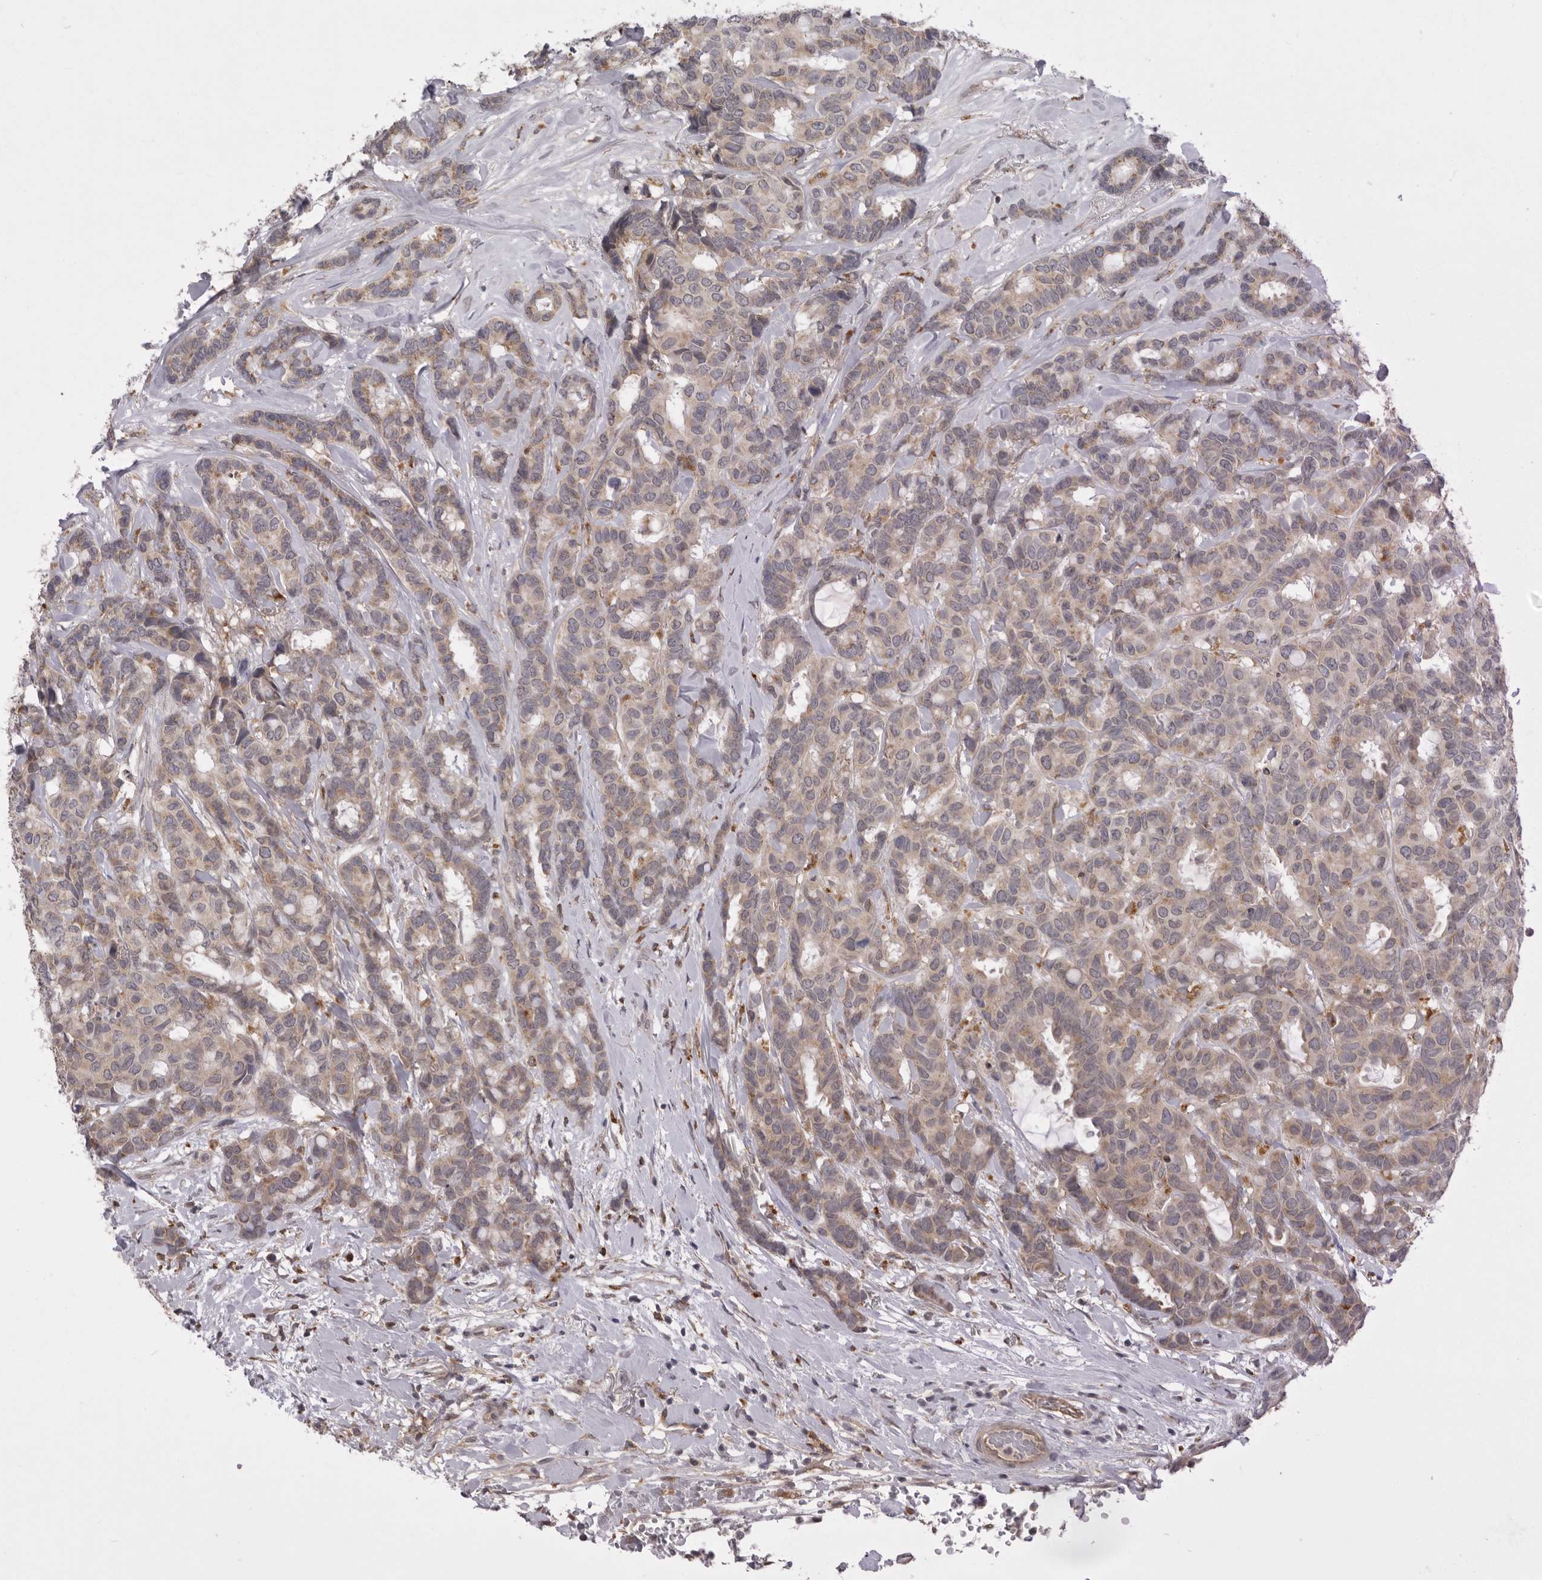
{"staining": {"intensity": "weak", "quantity": ">75%", "location": "cytoplasmic/membranous"}, "tissue": "breast cancer", "cell_type": "Tumor cells", "image_type": "cancer", "snomed": [{"axis": "morphology", "description": "Duct carcinoma"}, {"axis": "topography", "description": "Breast"}], "caption": "Protein positivity by immunohistochemistry demonstrates weak cytoplasmic/membranous positivity in about >75% of tumor cells in breast cancer. Using DAB (3,3'-diaminobenzidine) (brown) and hematoxylin (blue) stains, captured at high magnification using brightfield microscopy.", "gene": "TLR3", "patient": {"sex": "female", "age": 87}}